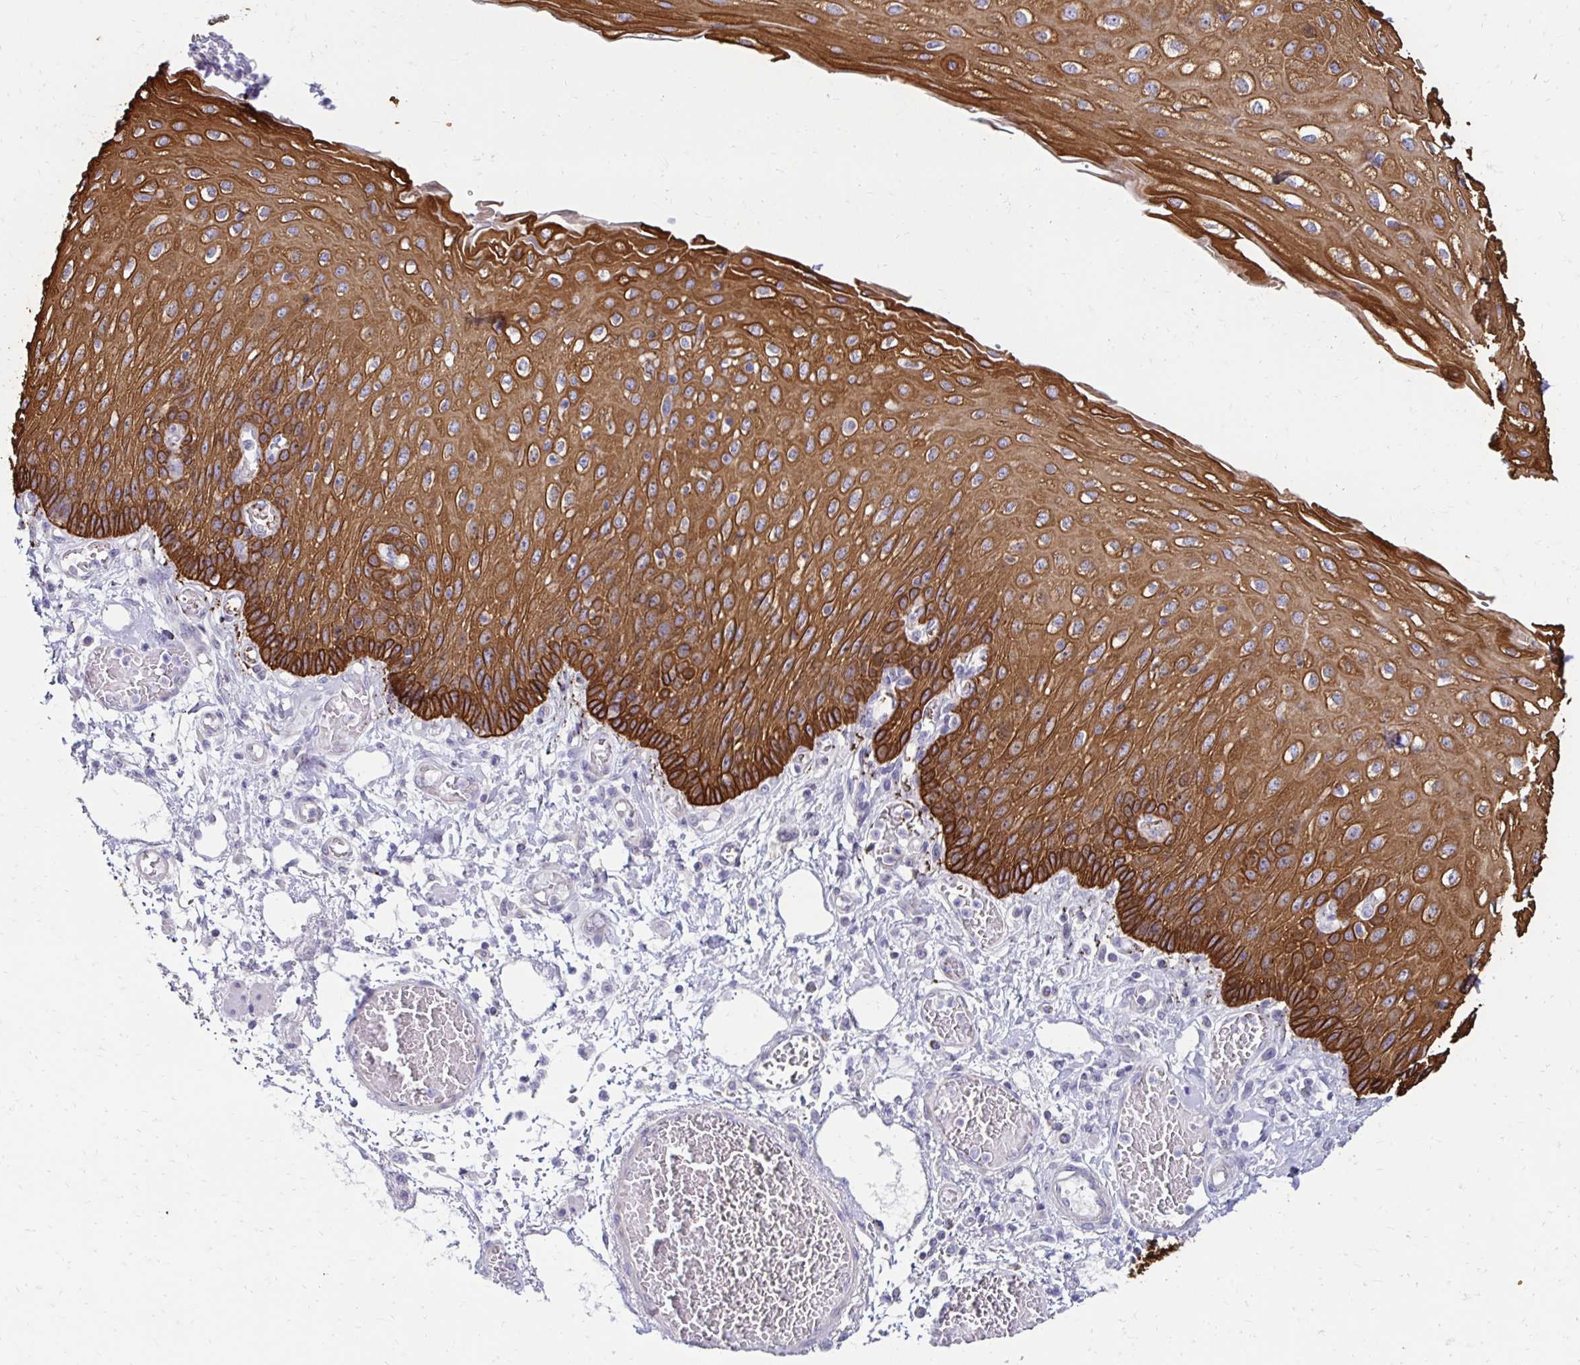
{"staining": {"intensity": "strong", "quantity": ">75%", "location": "cytoplasmic/membranous"}, "tissue": "esophagus", "cell_type": "Squamous epithelial cells", "image_type": "normal", "snomed": [{"axis": "morphology", "description": "Normal tissue, NOS"}, {"axis": "morphology", "description": "Adenocarcinoma, NOS"}, {"axis": "topography", "description": "Esophagus"}], "caption": "Esophagus stained with DAB IHC shows high levels of strong cytoplasmic/membranous positivity in about >75% of squamous epithelial cells.", "gene": "C1QTNF2", "patient": {"sex": "male", "age": 81}}